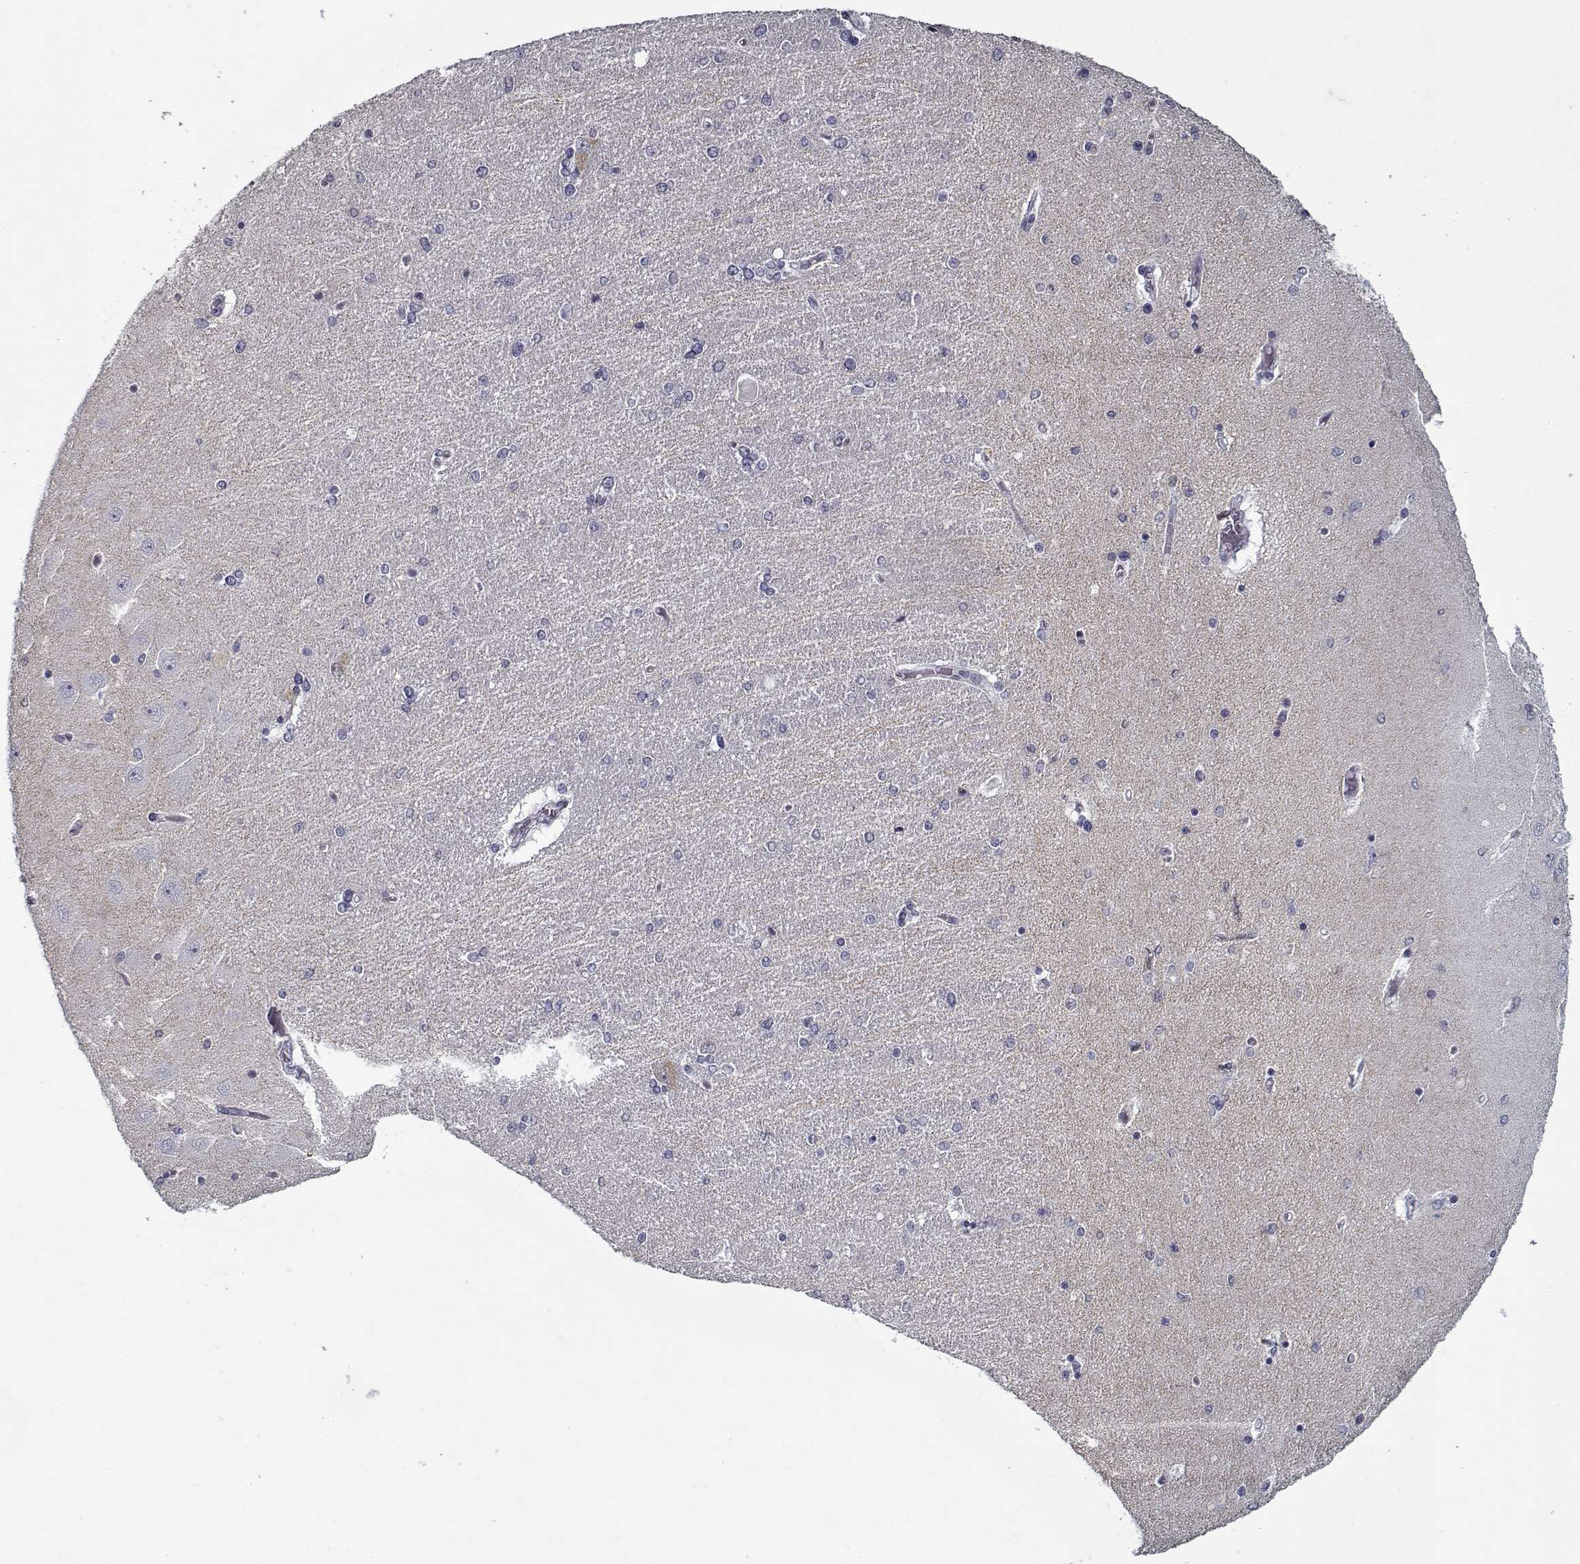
{"staining": {"intensity": "negative", "quantity": "none", "location": "none"}, "tissue": "hippocampus", "cell_type": "Glial cells", "image_type": "normal", "snomed": [{"axis": "morphology", "description": "Normal tissue, NOS"}, {"axis": "topography", "description": "Hippocampus"}], "caption": "Micrograph shows no significant protein positivity in glial cells of normal hippocampus. (Brightfield microscopy of DAB immunohistochemistry at high magnification).", "gene": "GAD2", "patient": {"sex": "female", "age": 54}}